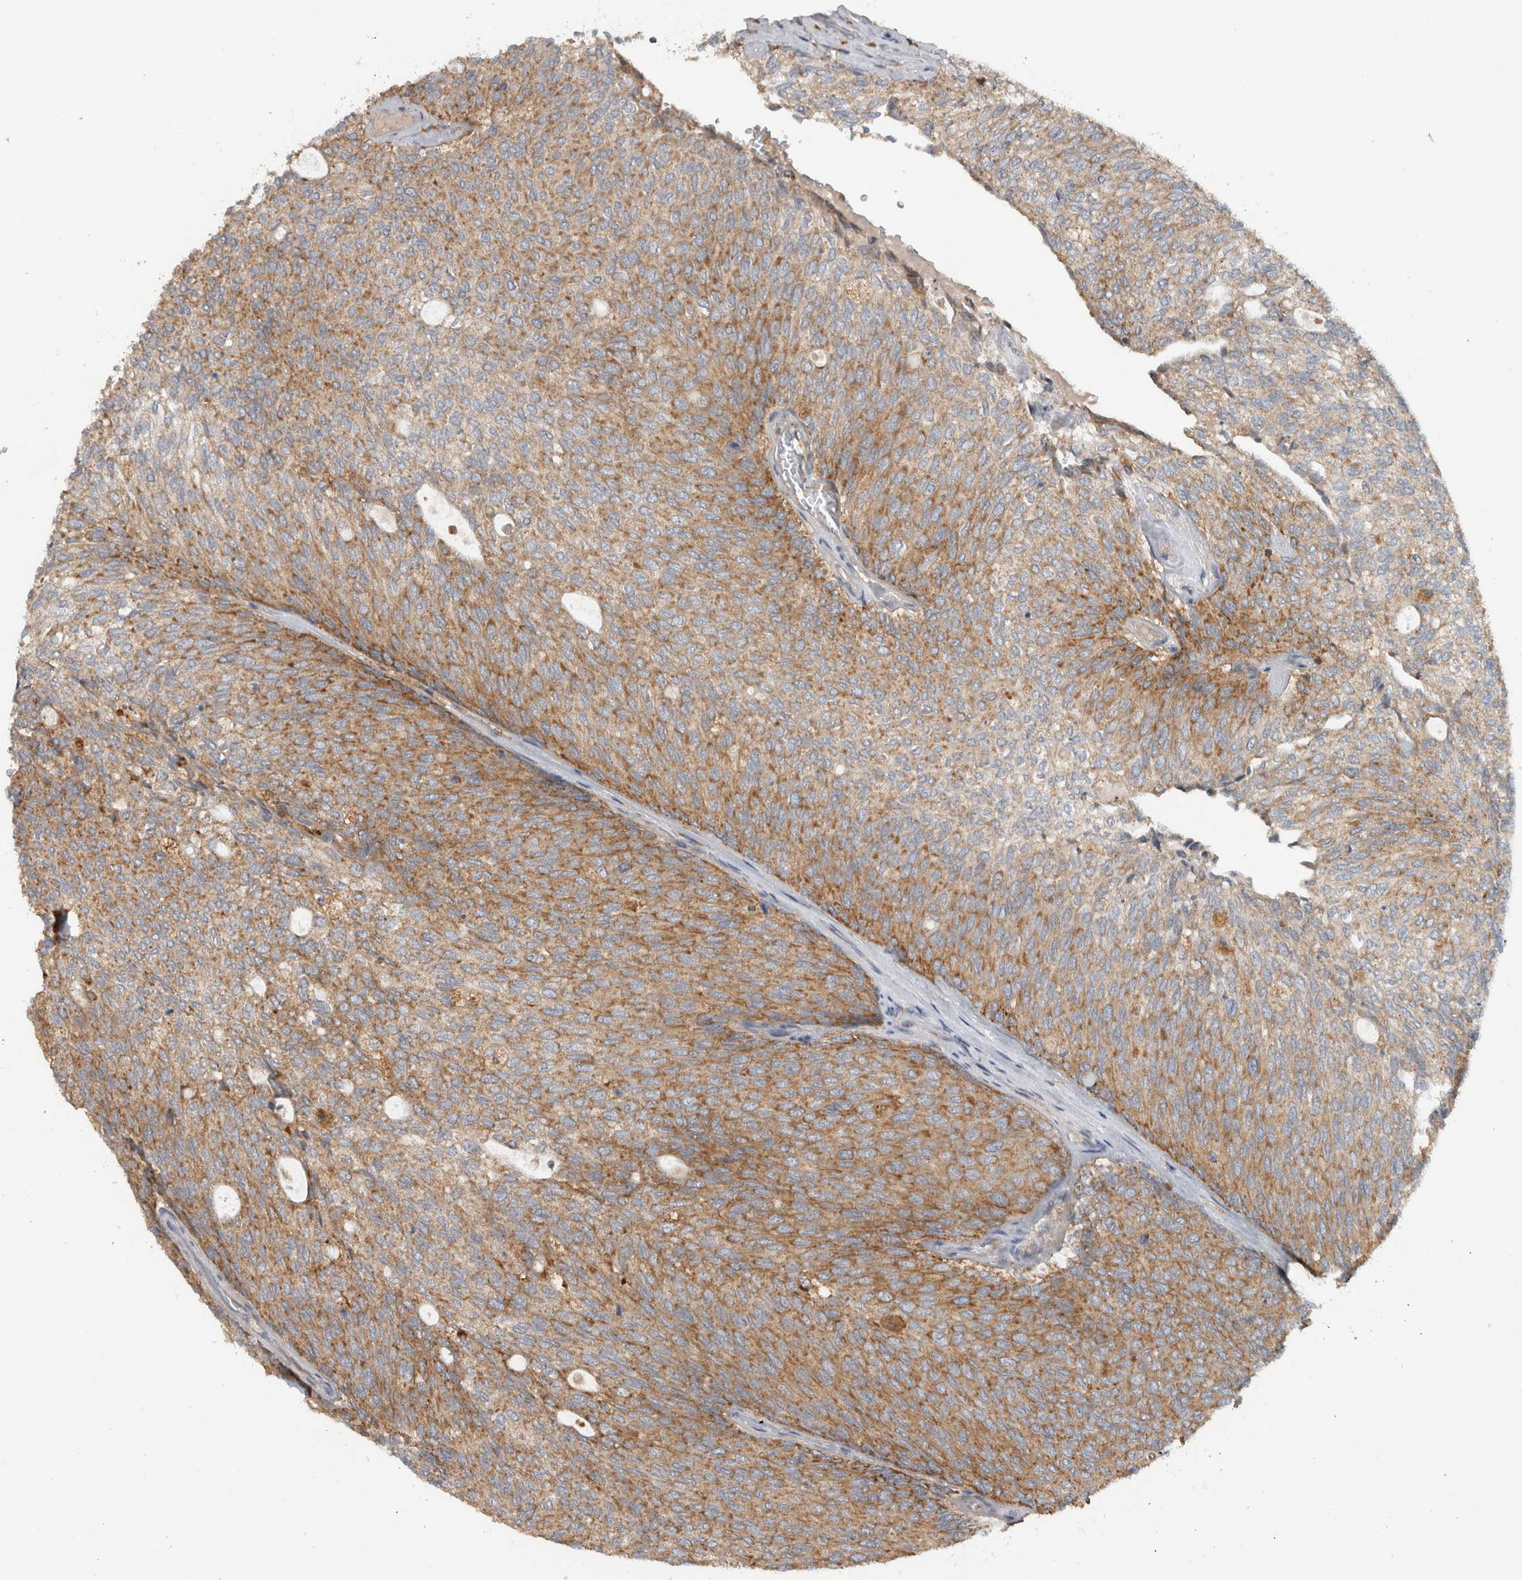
{"staining": {"intensity": "moderate", "quantity": ">75%", "location": "cytoplasmic/membranous"}, "tissue": "urothelial cancer", "cell_type": "Tumor cells", "image_type": "cancer", "snomed": [{"axis": "morphology", "description": "Urothelial carcinoma, Low grade"}, {"axis": "topography", "description": "Urinary bladder"}], "caption": "Low-grade urothelial carcinoma was stained to show a protein in brown. There is medium levels of moderate cytoplasmic/membranous expression in about >75% of tumor cells. The protein of interest is stained brown, and the nuclei are stained in blue (DAB IHC with brightfield microscopy, high magnification).", "gene": "ADGRL3", "patient": {"sex": "female", "age": 79}}